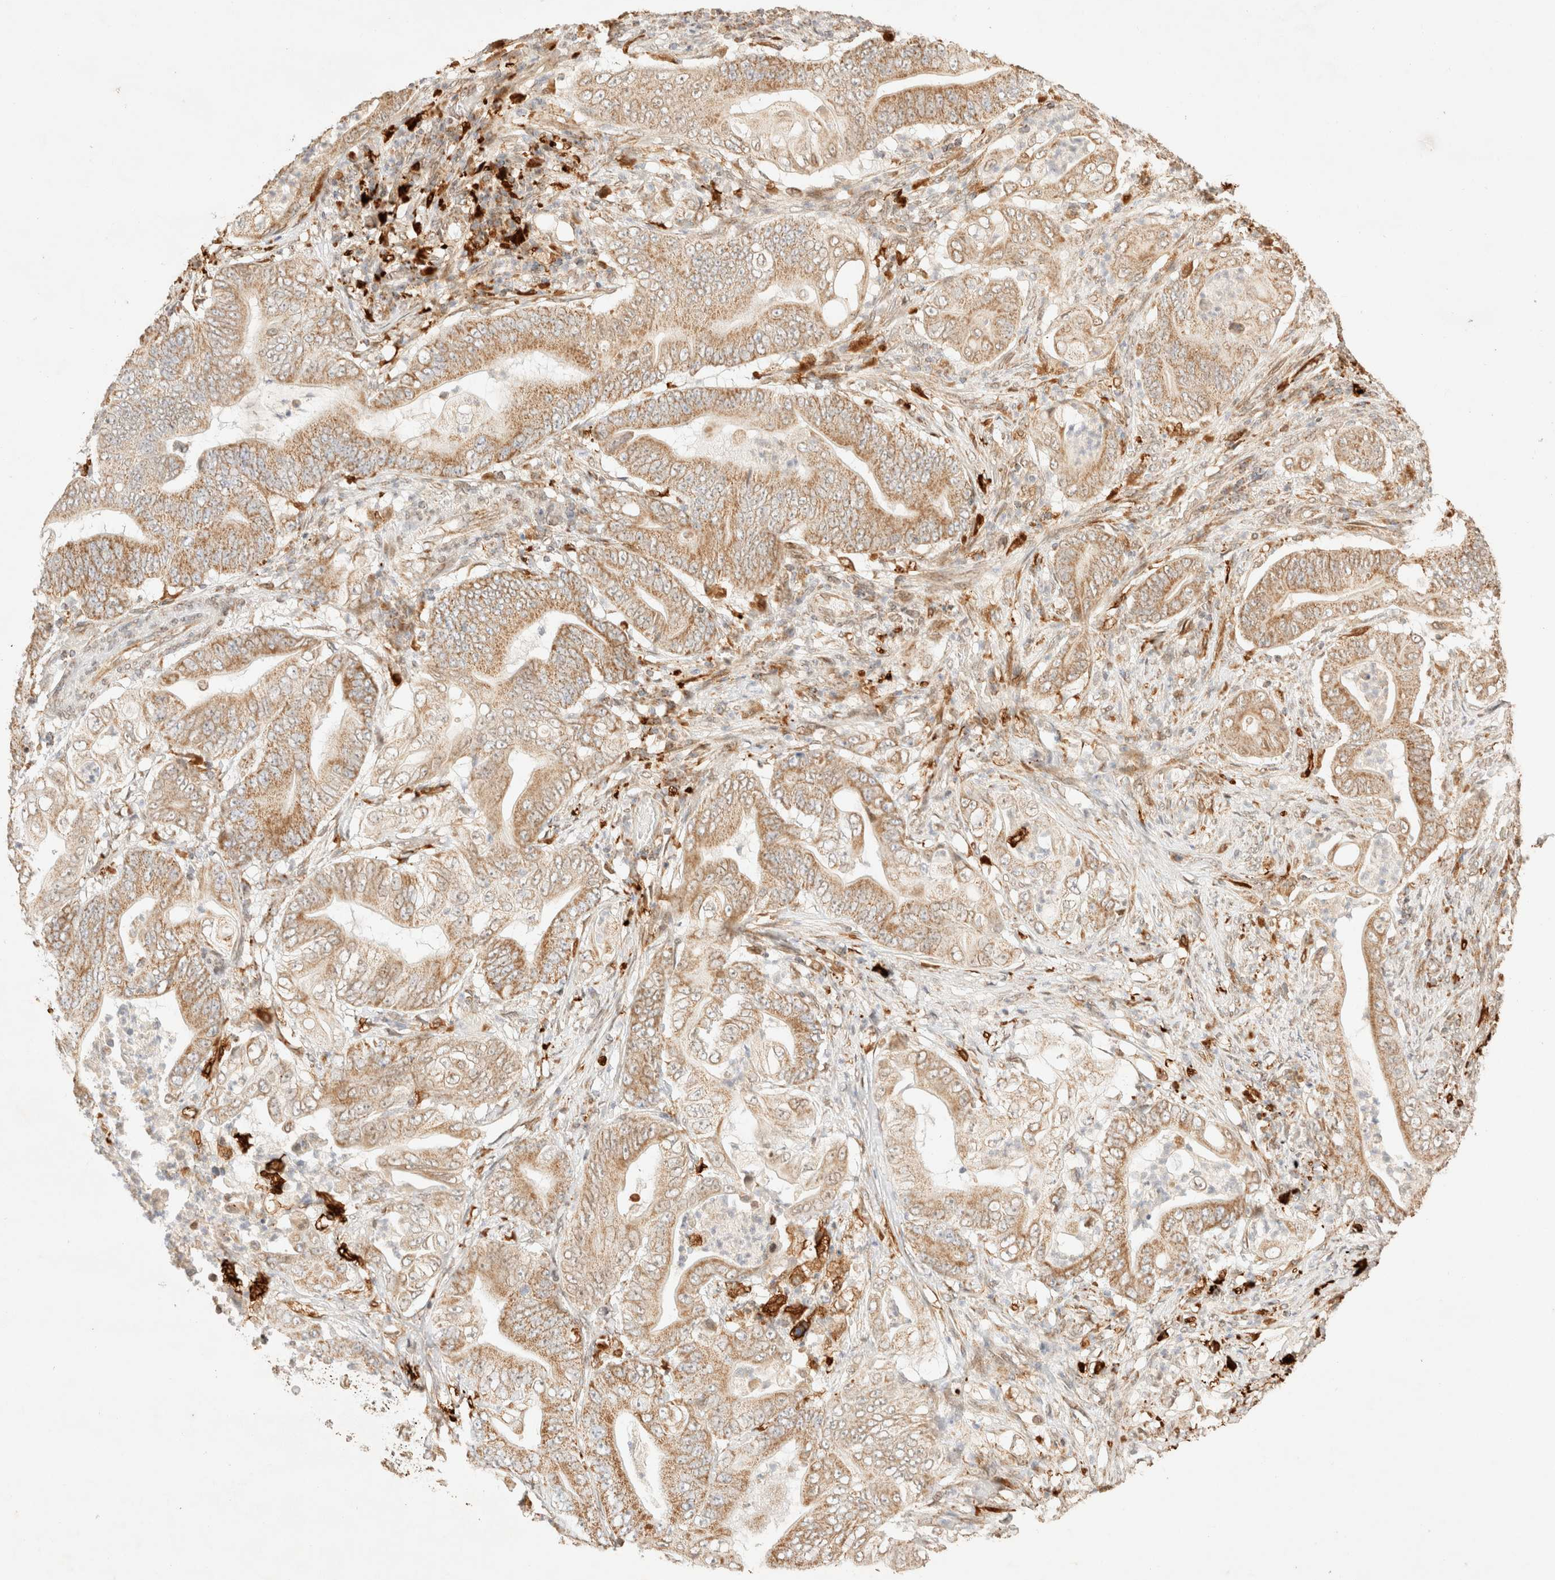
{"staining": {"intensity": "moderate", "quantity": ">75%", "location": "cytoplasmic/membranous"}, "tissue": "stomach cancer", "cell_type": "Tumor cells", "image_type": "cancer", "snomed": [{"axis": "morphology", "description": "Adenocarcinoma, NOS"}, {"axis": "topography", "description": "Stomach"}], "caption": "This is a histology image of immunohistochemistry staining of stomach cancer, which shows moderate positivity in the cytoplasmic/membranous of tumor cells.", "gene": "TACO1", "patient": {"sex": "female", "age": 73}}